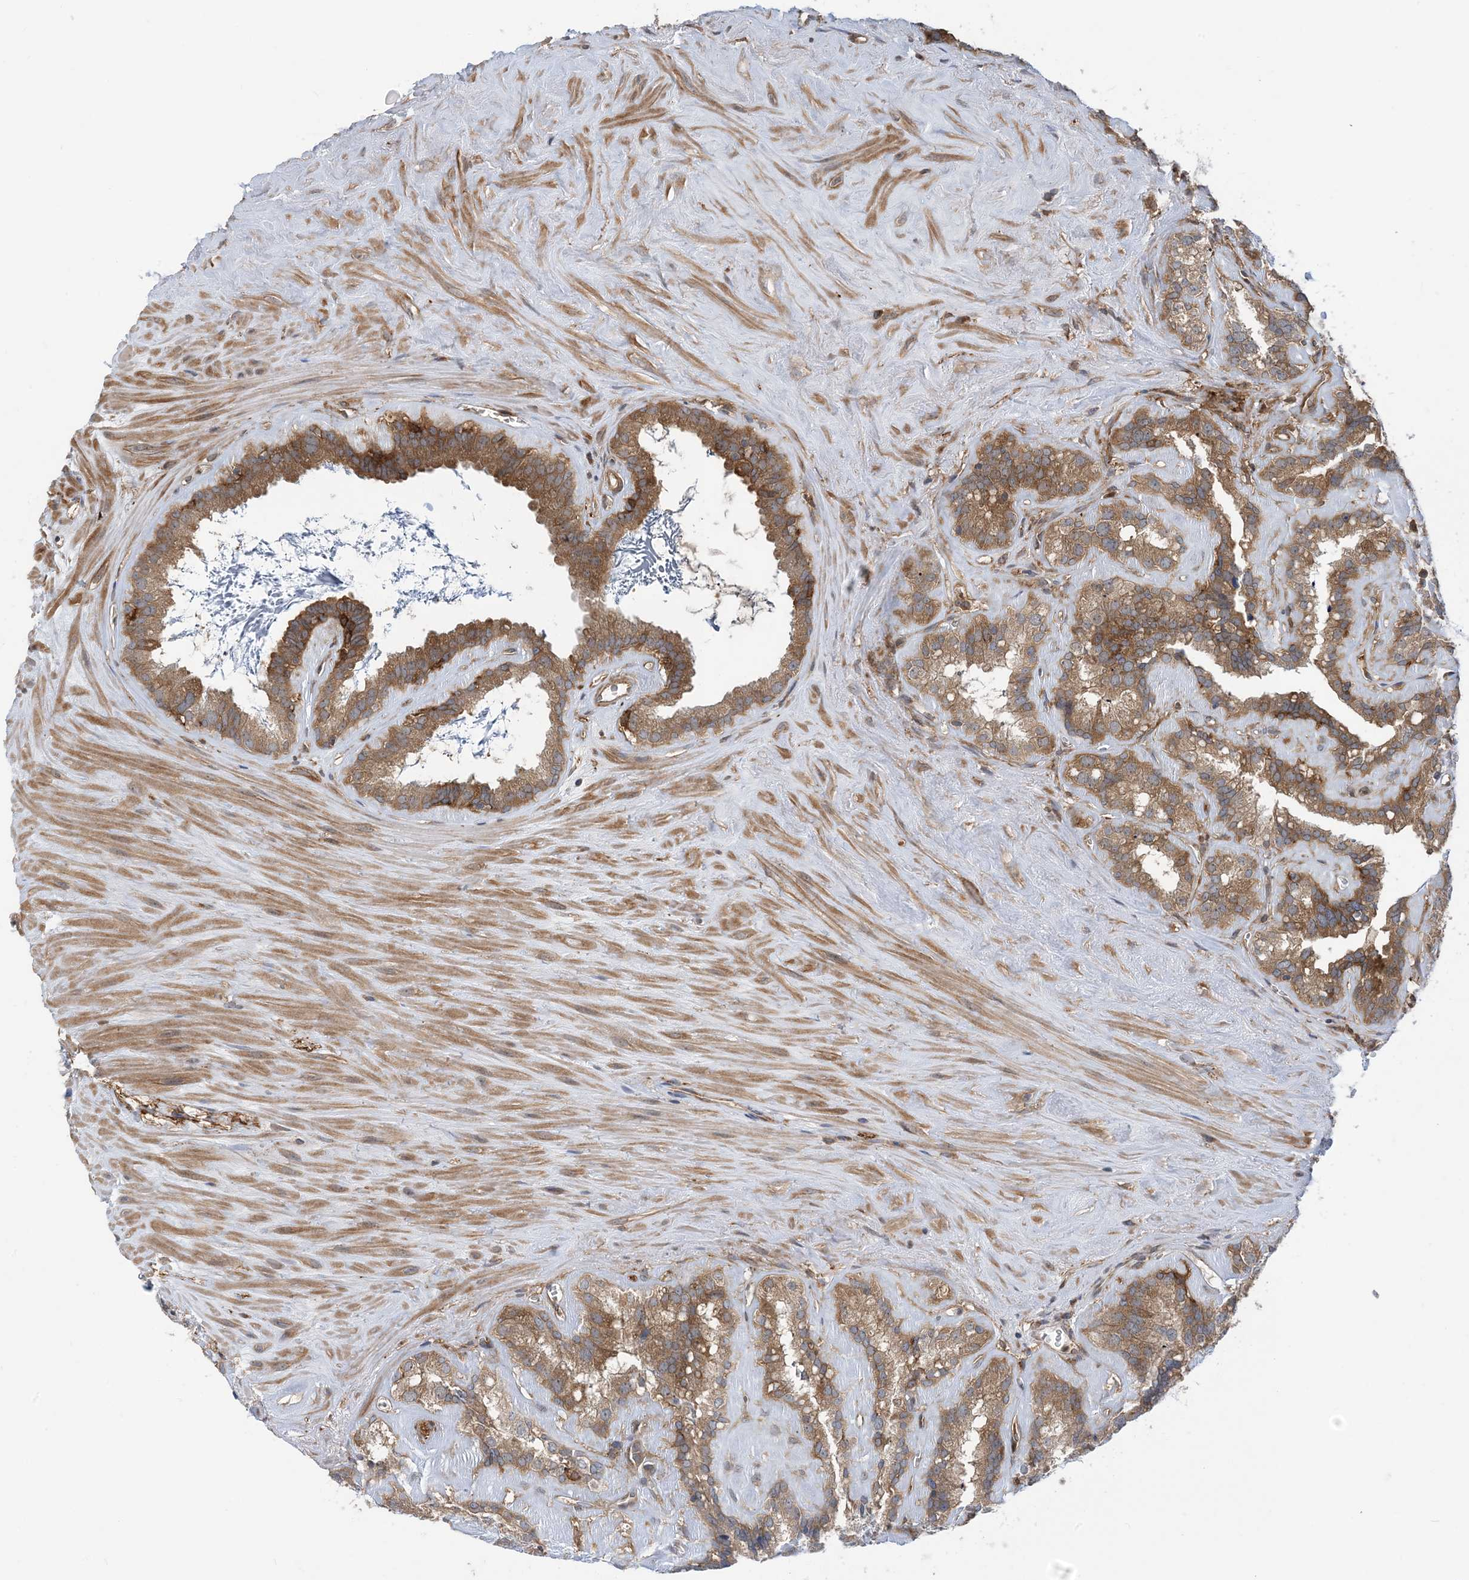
{"staining": {"intensity": "moderate", "quantity": ">75%", "location": "cytoplasmic/membranous"}, "tissue": "seminal vesicle", "cell_type": "Glandular cells", "image_type": "normal", "snomed": [{"axis": "morphology", "description": "Normal tissue, NOS"}, {"axis": "topography", "description": "Prostate"}, {"axis": "topography", "description": "Seminal veicle"}], "caption": "Immunohistochemical staining of normal human seminal vesicle shows moderate cytoplasmic/membranous protein expression in approximately >75% of glandular cells.", "gene": "HS1BP3", "patient": {"sex": "male", "age": 59}}